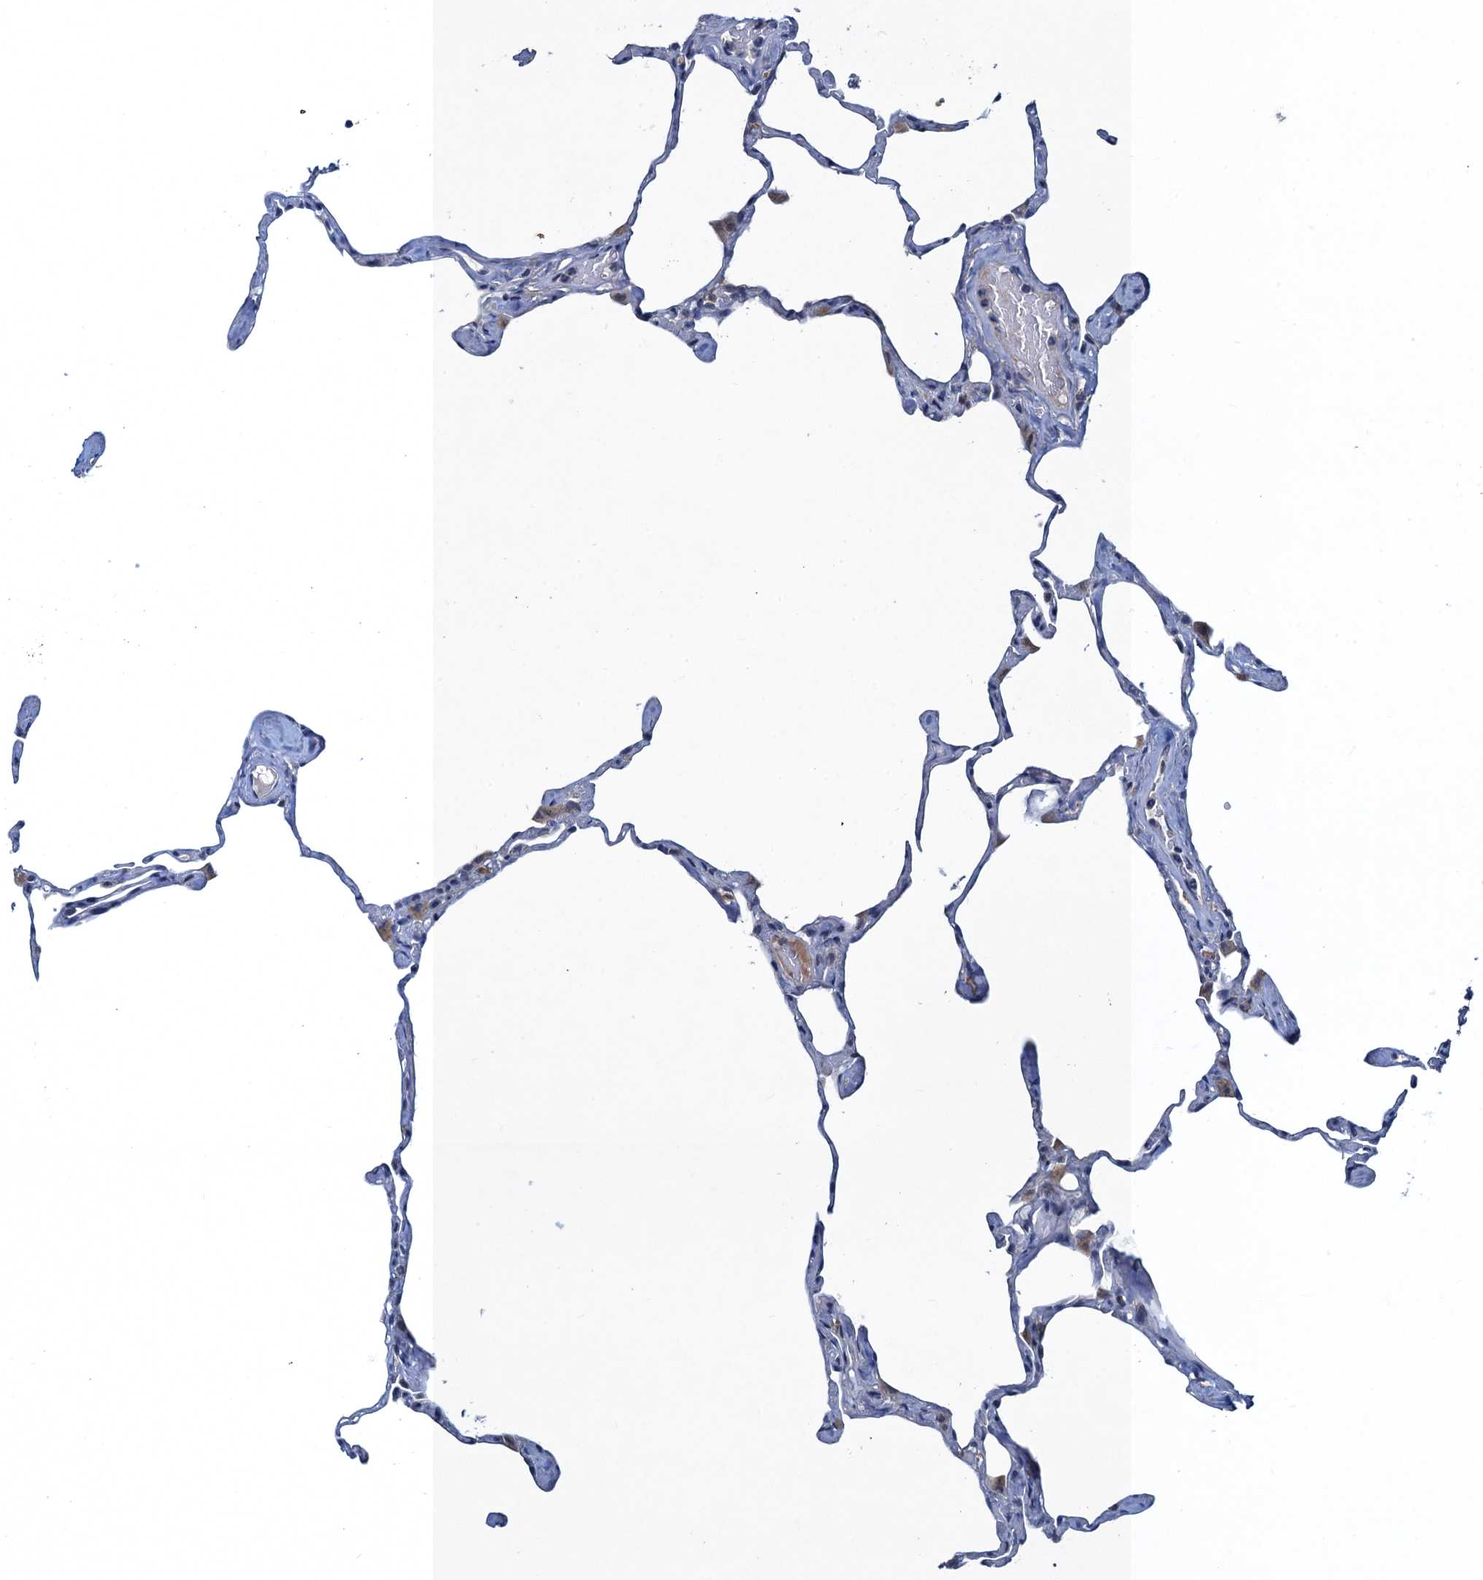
{"staining": {"intensity": "negative", "quantity": "none", "location": "none"}, "tissue": "lung", "cell_type": "Alveolar cells", "image_type": "normal", "snomed": [{"axis": "morphology", "description": "Normal tissue, NOS"}, {"axis": "topography", "description": "Lung"}], "caption": "Immunohistochemical staining of benign human lung displays no significant positivity in alveolar cells. (DAB immunohistochemistry (IHC), high magnification).", "gene": "ATOSA", "patient": {"sex": "male", "age": 65}}